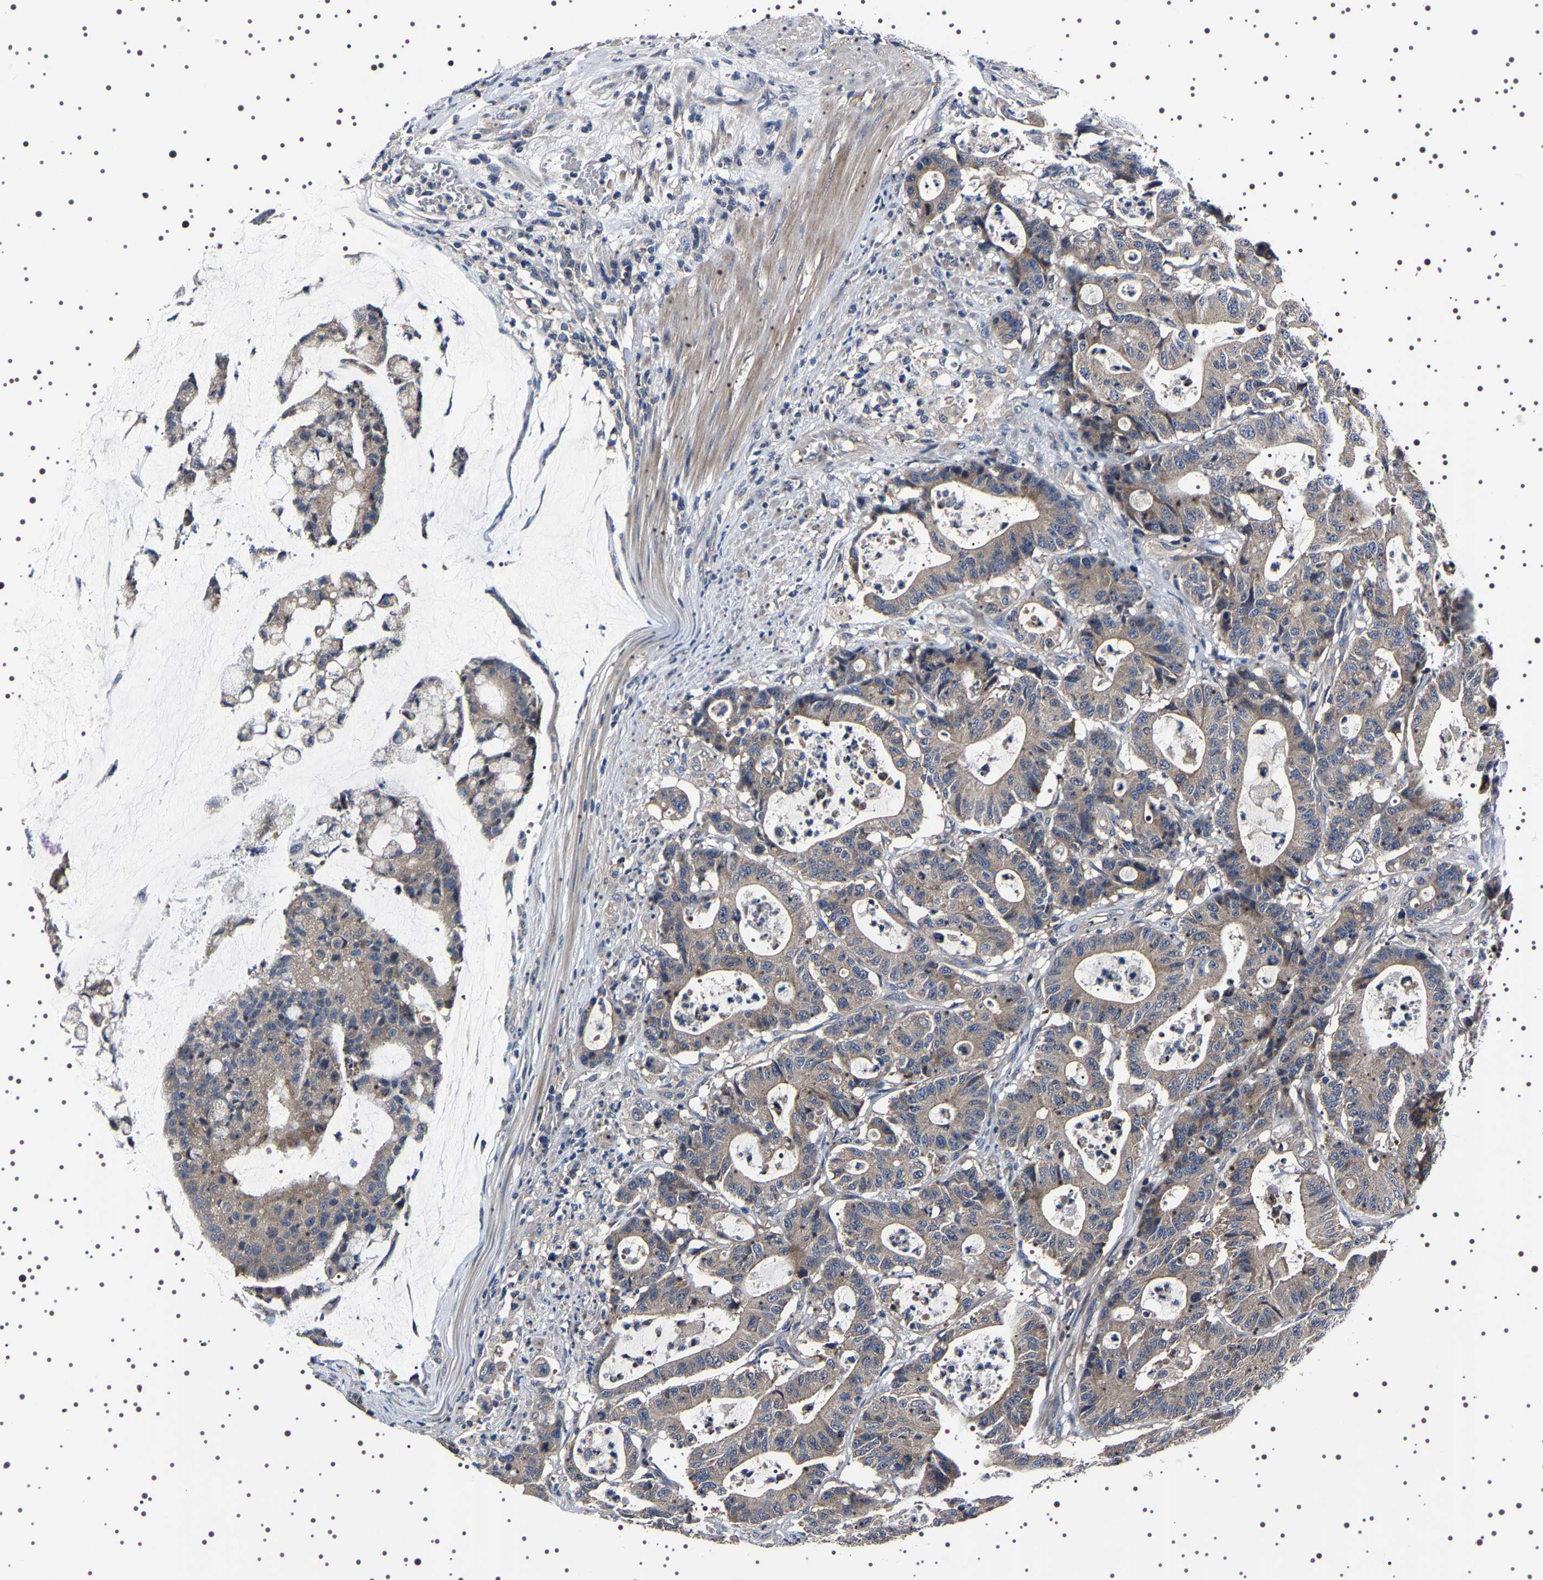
{"staining": {"intensity": "weak", "quantity": ">75%", "location": "cytoplasmic/membranous"}, "tissue": "colorectal cancer", "cell_type": "Tumor cells", "image_type": "cancer", "snomed": [{"axis": "morphology", "description": "Adenocarcinoma, NOS"}, {"axis": "topography", "description": "Colon"}], "caption": "Immunohistochemical staining of human colorectal cancer shows low levels of weak cytoplasmic/membranous protein staining in about >75% of tumor cells.", "gene": "TARBP1", "patient": {"sex": "female", "age": 84}}